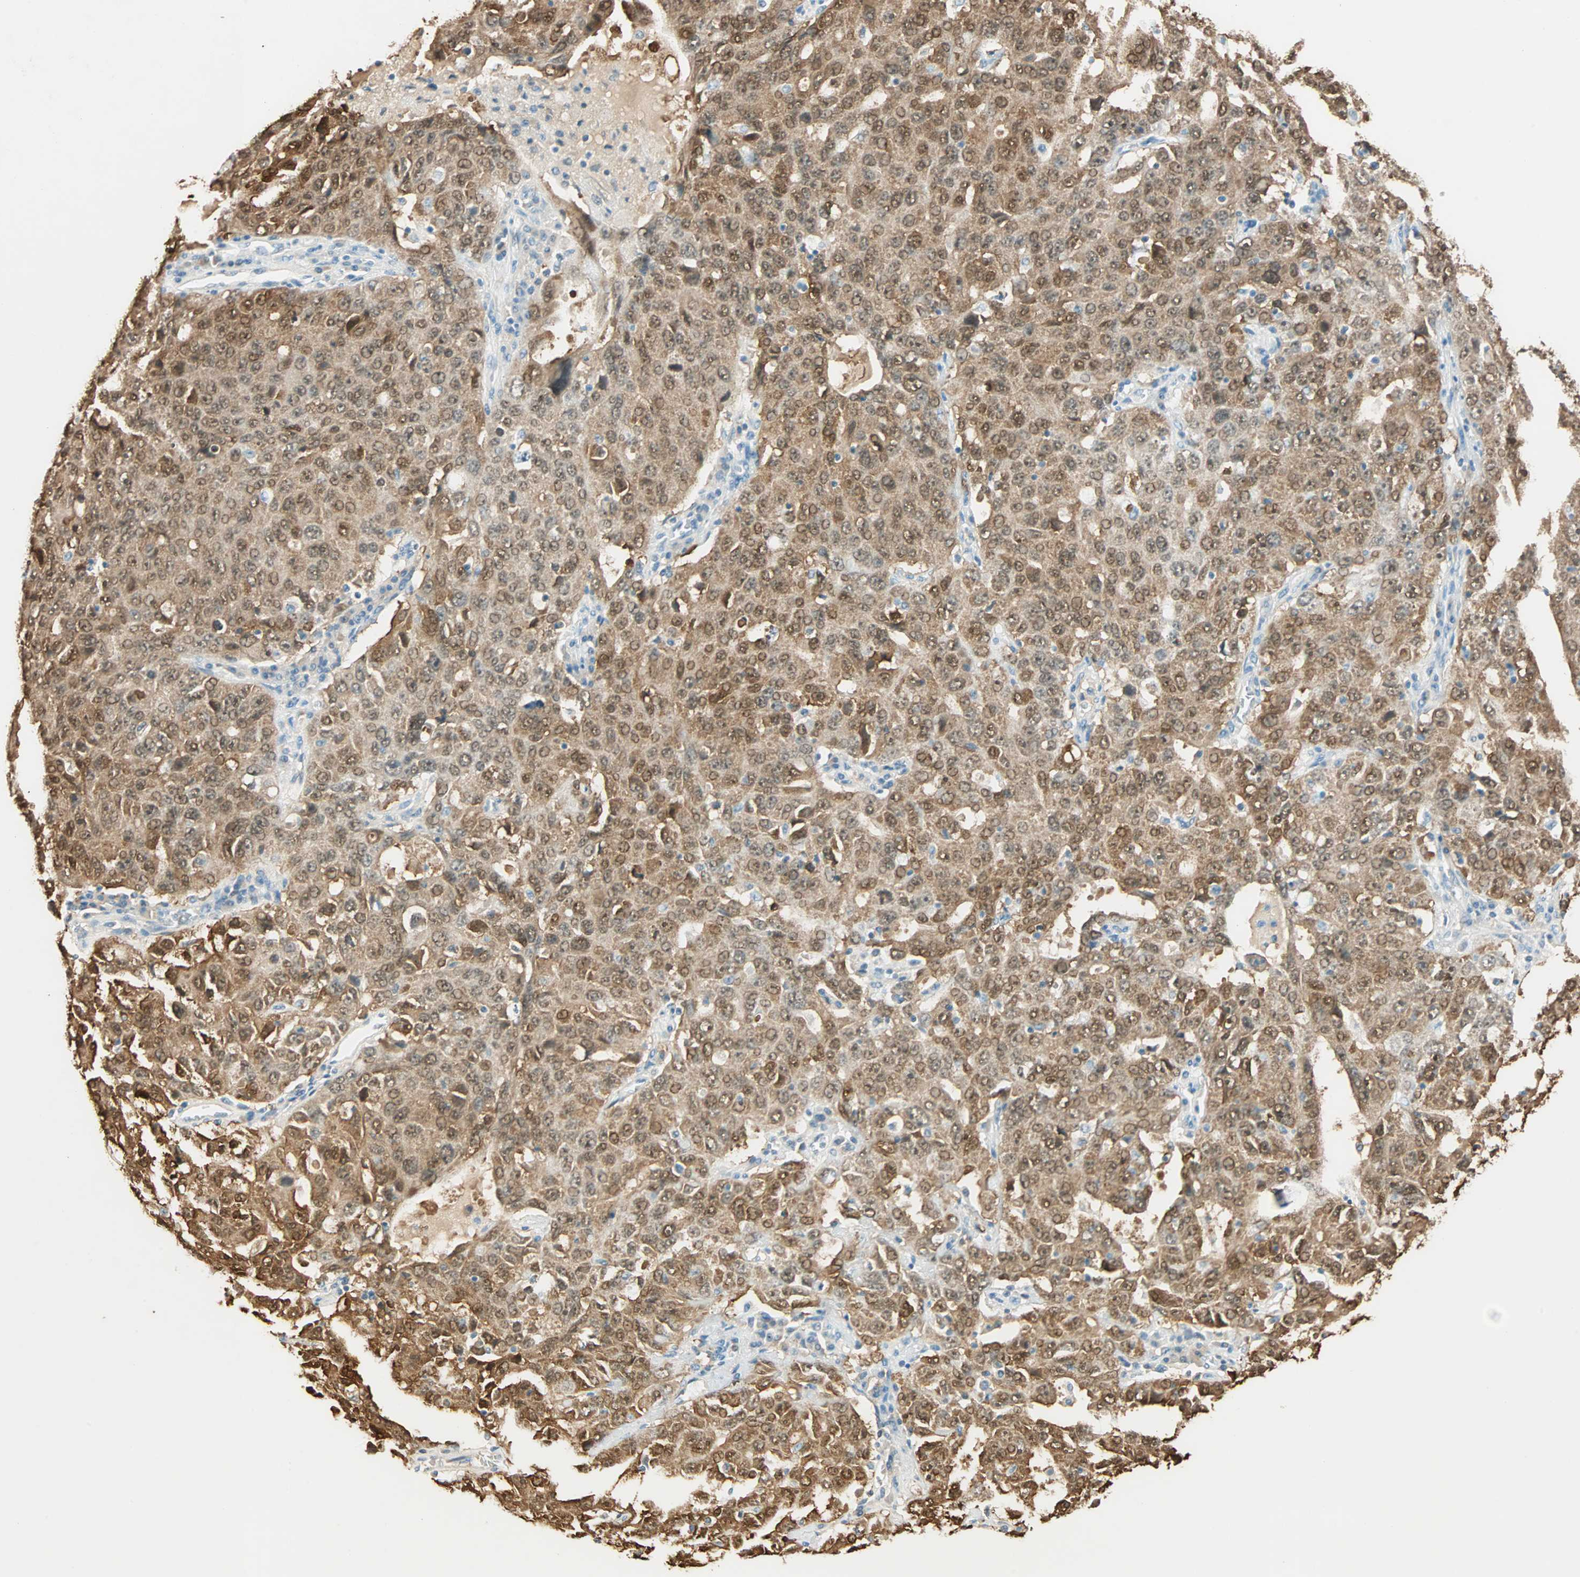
{"staining": {"intensity": "strong", "quantity": ">75%", "location": "cytoplasmic/membranous,nuclear"}, "tissue": "ovarian cancer", "cell_type": "Tumor cells", "image_type": "cancer", "snomed": [{"axis": "morphology", "description": "Carcinoma, endometroid"}, {"axis": "topography", "description": "Ovary"}], "caption": "IHC of ovarian cancer reveals high levels of strong cytoplasmic/membranous and nuclear staining in approximately >75% of tumor cells.", "gene": "S100A1", "patient": {"sex": "female", "age": 62}}